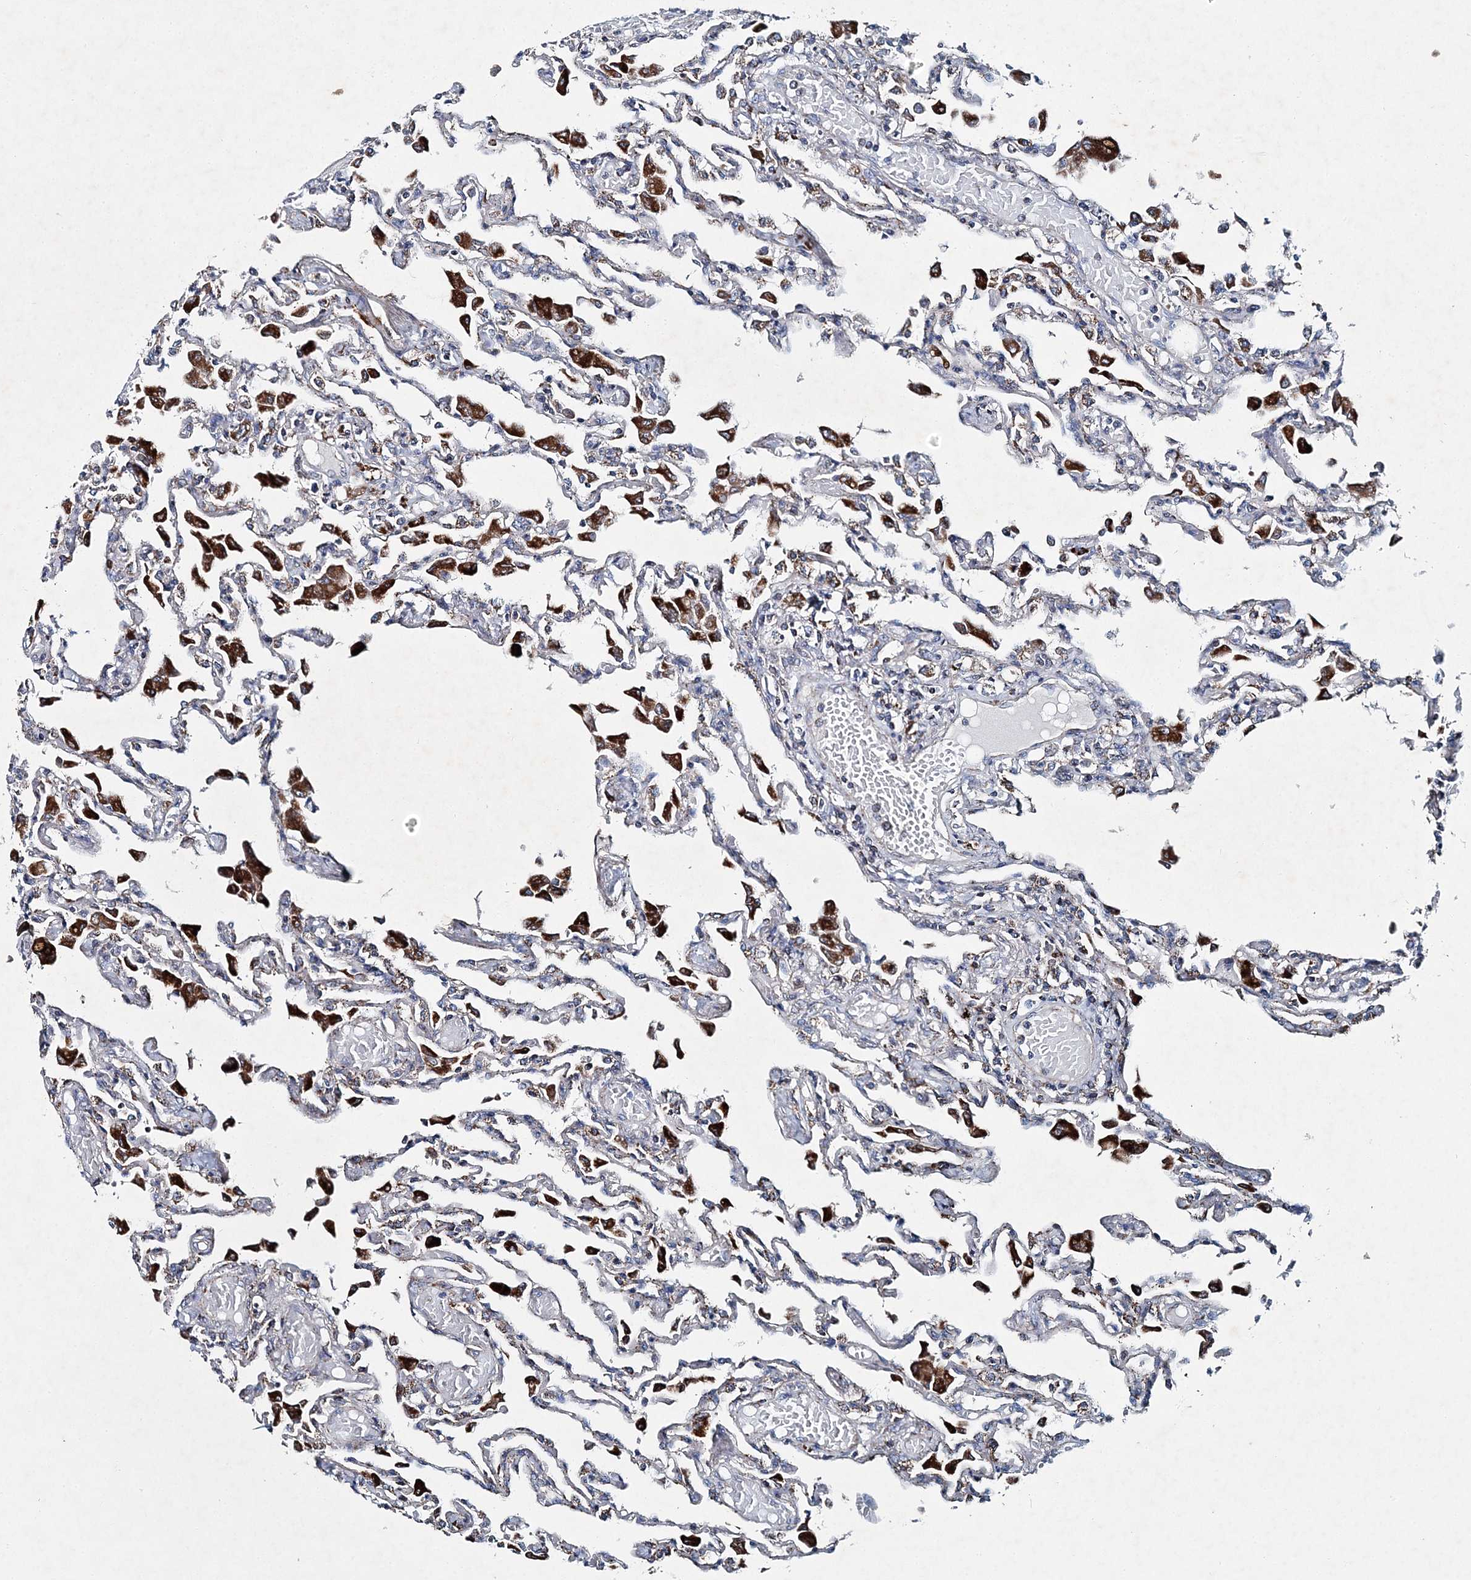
{"staining": {"intensity": "negative", "quantity": "none", "location": "none"}, "tissue": "lung", "cell_type": "Alveolar cells", "image_type": "normal", "snomed": [{"axis": "morphology", "description": "Normal tissue, NOS"}, {"axis": "topography", "description": "Bronchus"}, {"axis": "topography", "description": "Lung"}], "caption": "A micrograph of human lung is negative for staining in alveolar cells. Brightfield microscopy of IHC stained with DAB (brown) and hematoxylin (blue), captured at high magnification.", "gene": "SPAG16", "patient": {"sex": "female", "age": 49}}